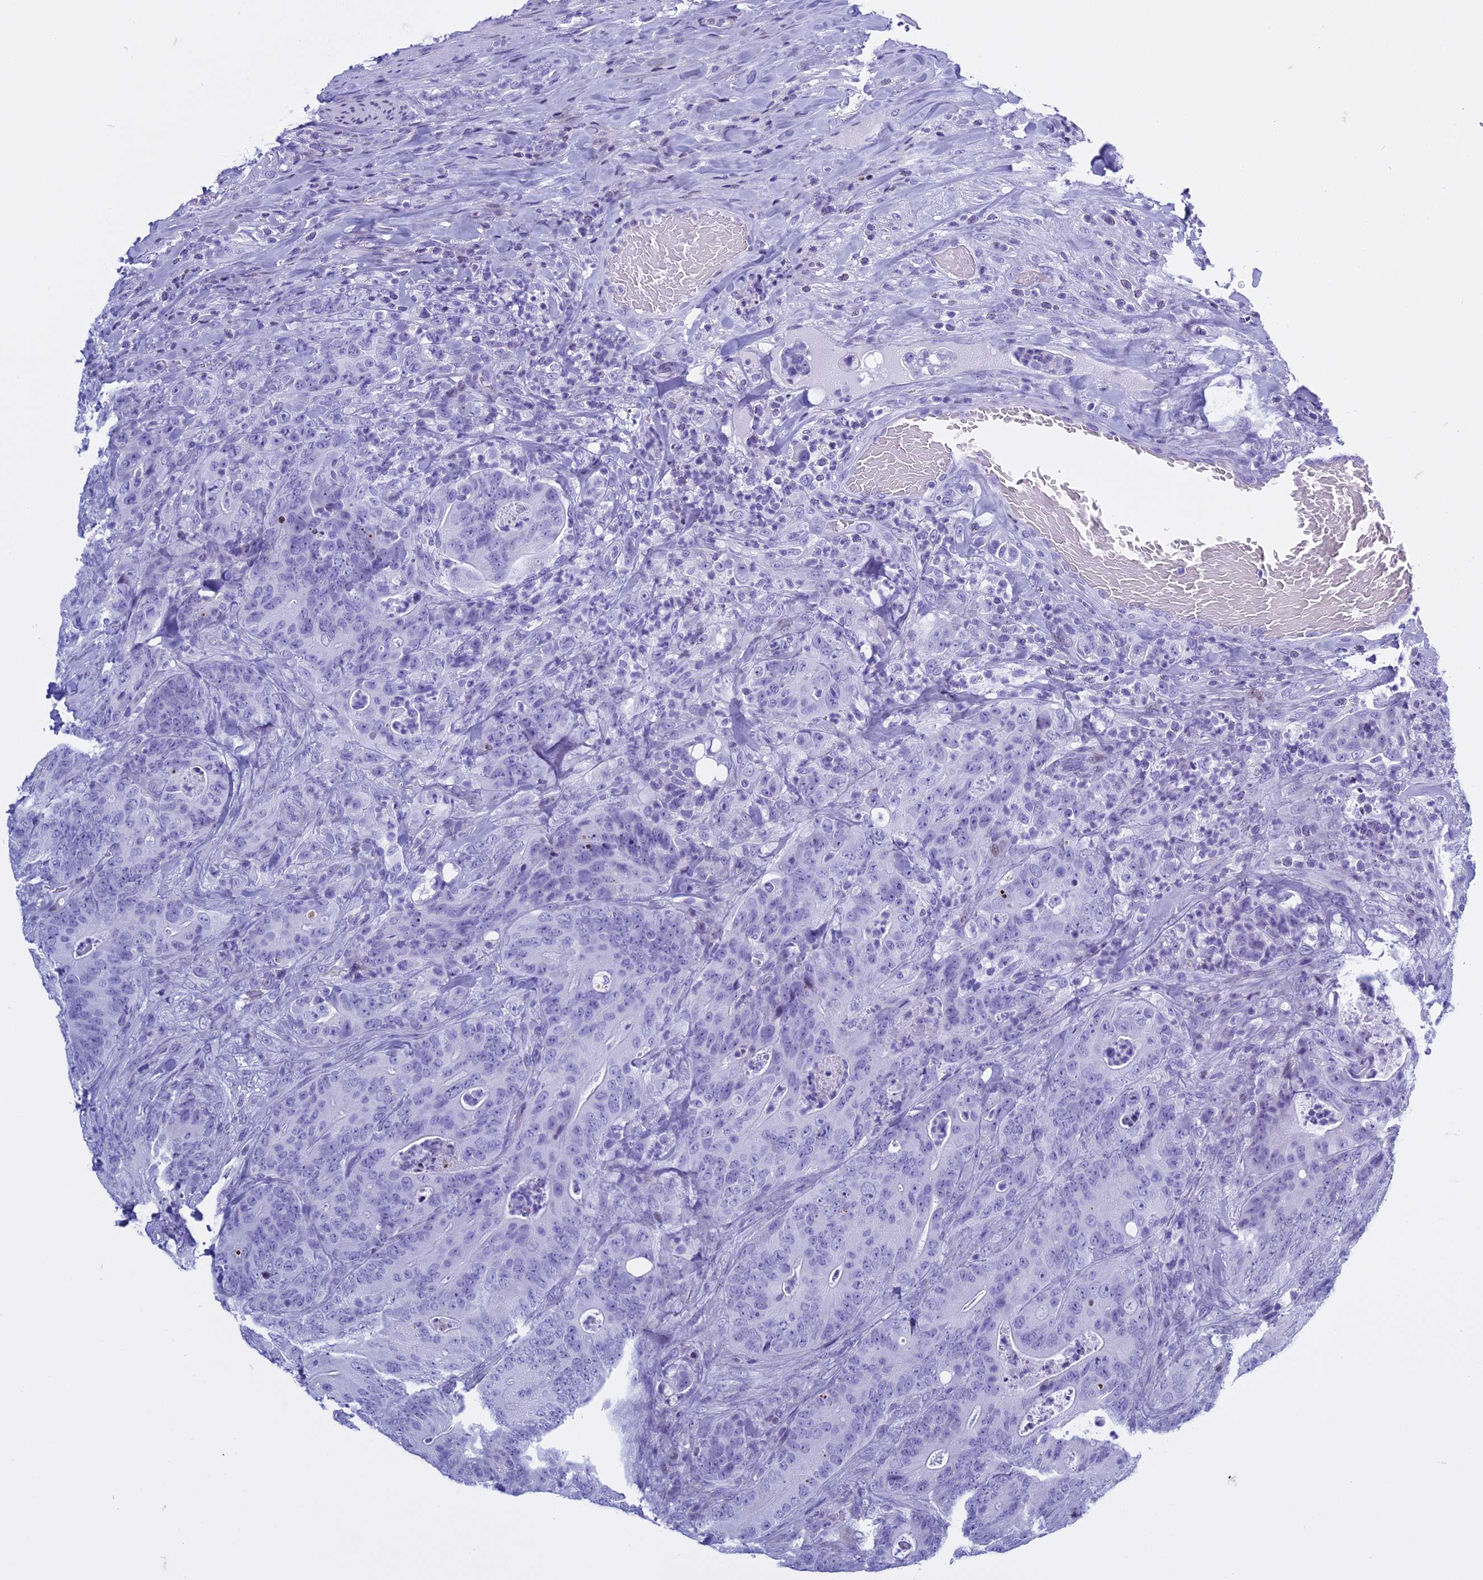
{"staining": {"intensity": "negative", "quantity": "none", "location": "none"}, "tissue": "colorectal cancer", "cell_type": "Tumor cells", "image_type": "cancer", "snomed": [{"axis": "morphology", "description": "Normal tissue, NOS"}, {"axis": "topography", "description": "Colon"}], "caption": "DAB immunohistochemical staining of colorectal cancer reveals no significant positivity in tumor cells.", "gene": "KCTD21", "patient": {"sex": "female", "age": 82}}